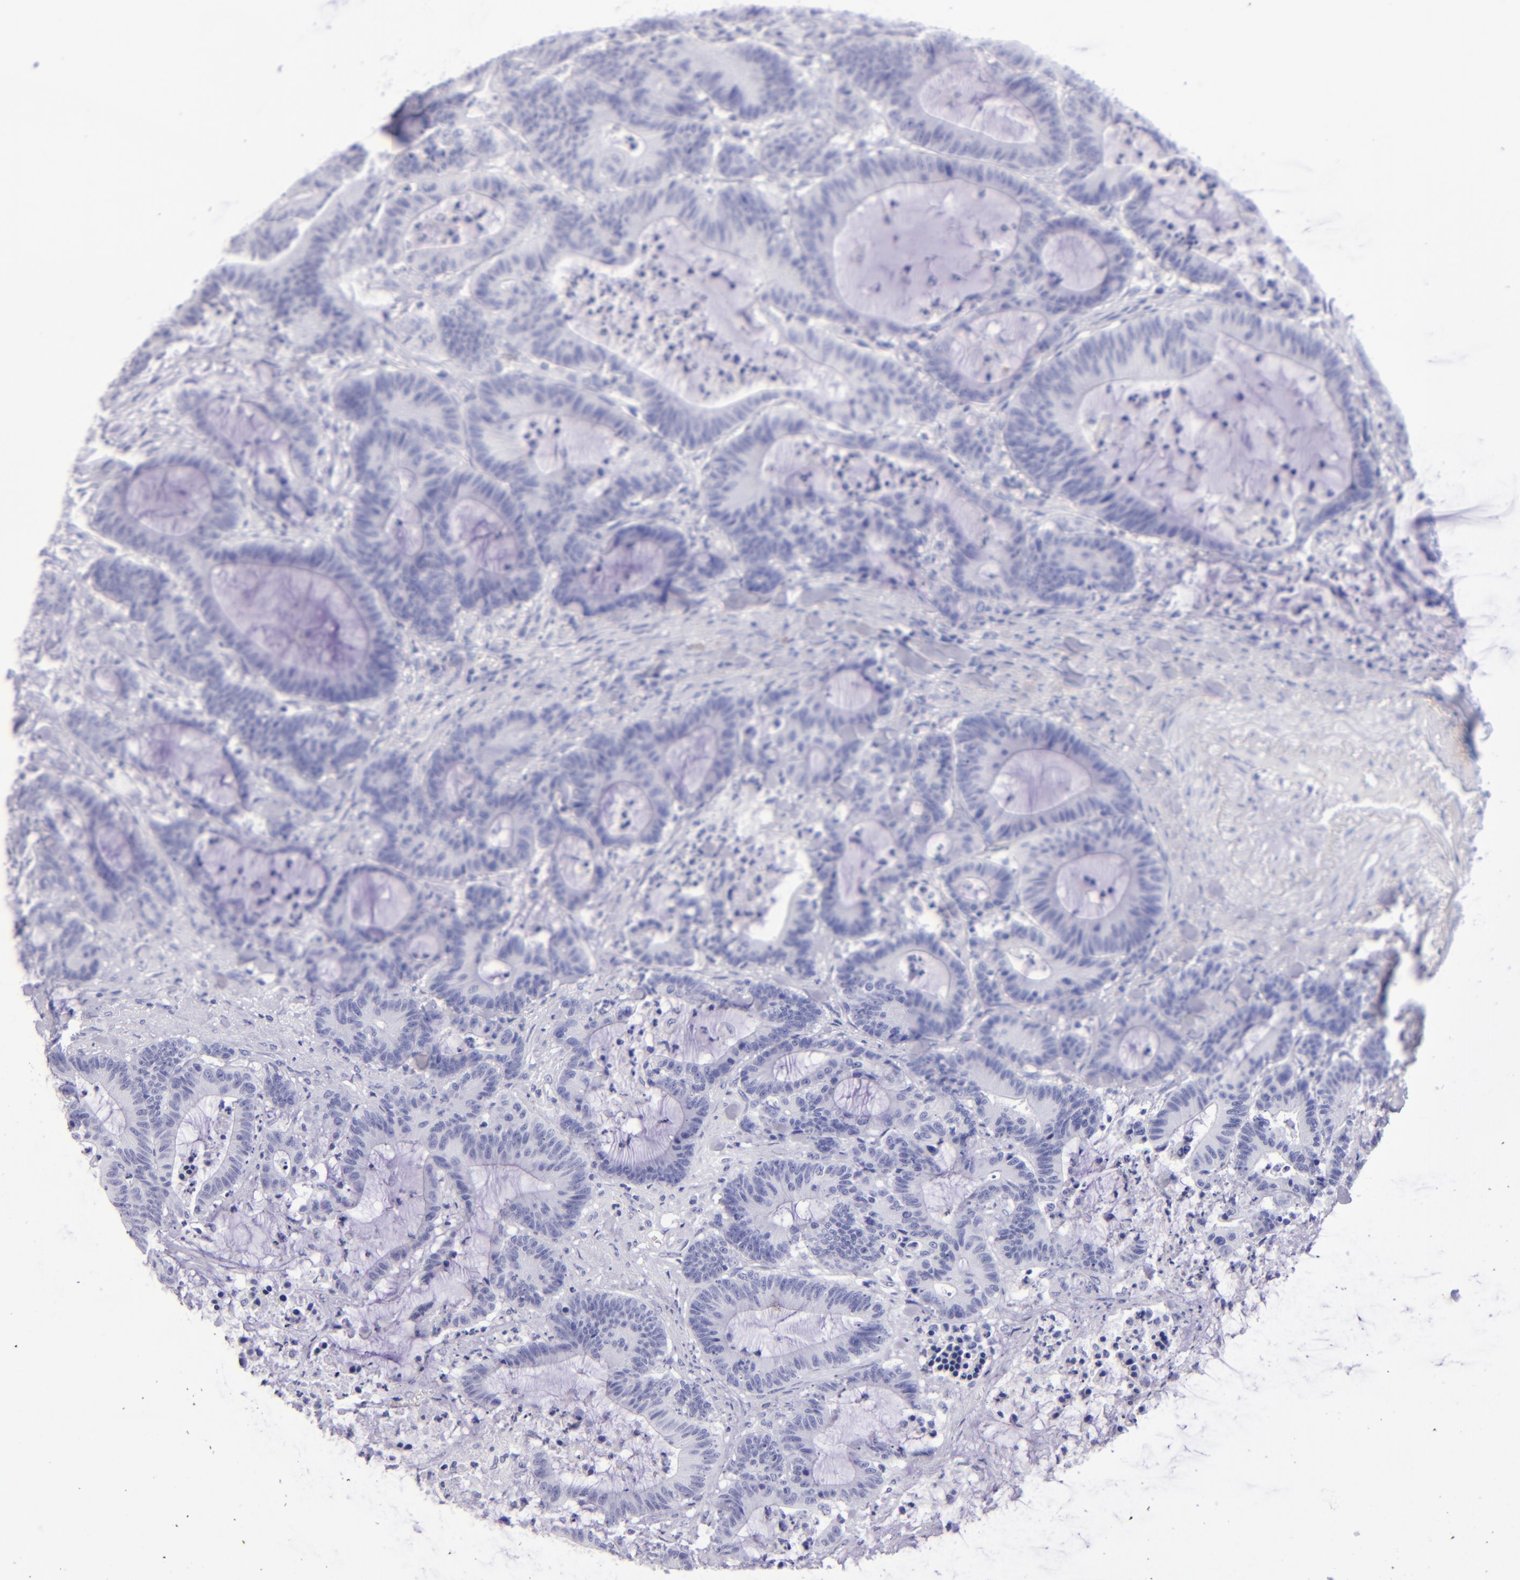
{"staining": {"intensity": "negative", "quantity": "none", "location": "none"}, "tissue": "colorectal cancer", "cell_type": "Tumor cells", "image_type": "cancer", "snomed": [{"axis": "morphology", "description": "Adenocarcinoma, NOS"}, {"axis": "topography", "description": "Colon"}], "caption": "Protein analysis of colorectal cancer exhibits no significant expression in tumor cells.", "gene": "TYRP1", "patient": {"sex": "female", "age": 84}}